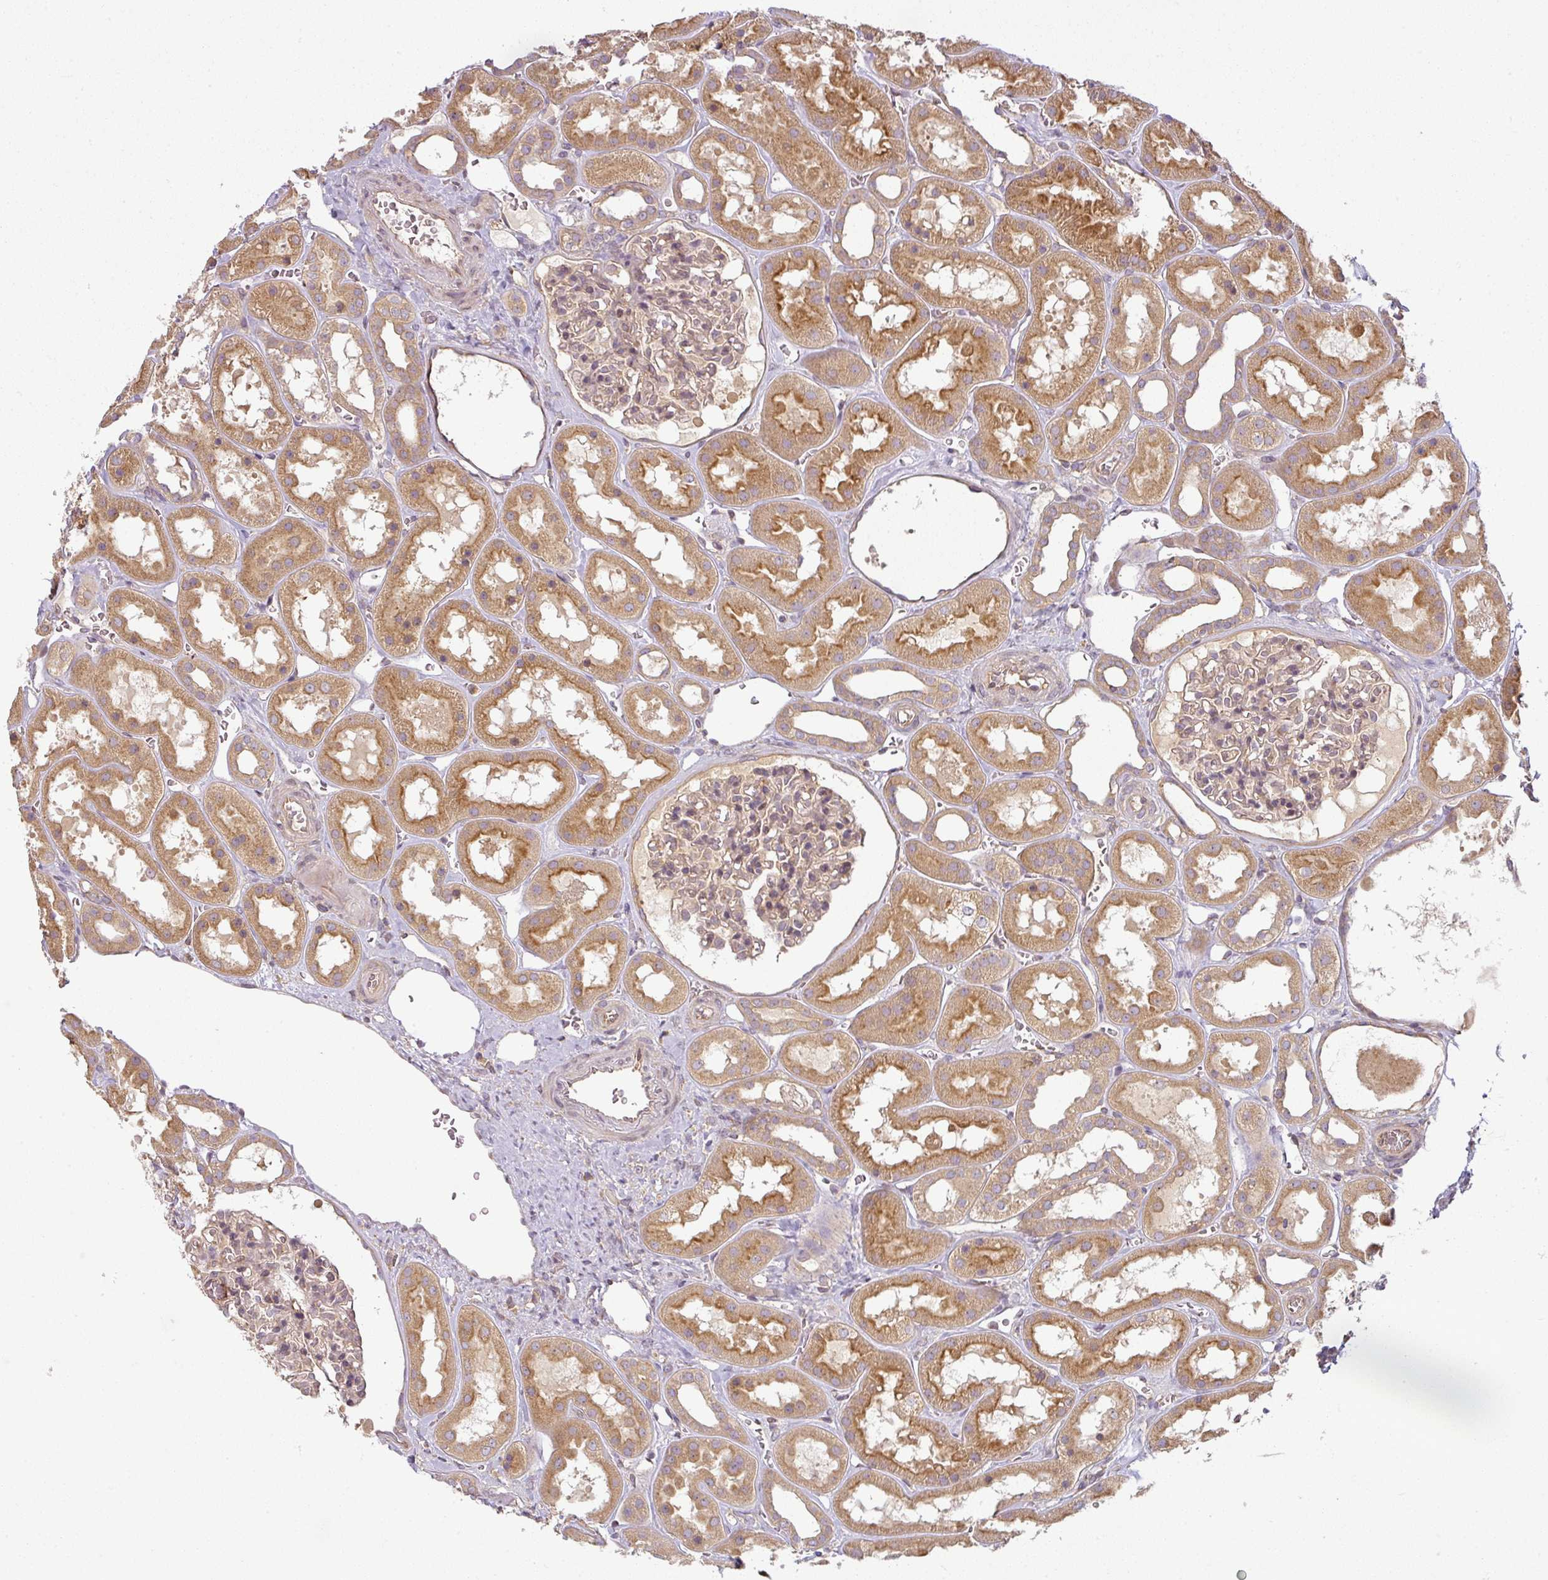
{"staining": {"intensity": "weak", "quantity": "25%-75%", "location": "cytoplasmic/membranous"}, "tissue": "kidney", "cell_type": "Cells in glomeruli", "image_type": "normal", "snomed": [{"axis": "morphology", "description": "Normal tissue, NOS"}, {"axis": "topography", "description": "Kidney"}], "caption": "The immunohistochemical stain highlights weak cytoplasmic/membranous staining in cells in glomeruli of benign kidney. The protein of interest is stained brown, and the nuclei are stained in blue (DAB (3,3'-diaminobenzidine) IHC with brightfield microscopy, high magnification).", "gene": "RNF31", "patient": {"sex": "female", "age": 41}}